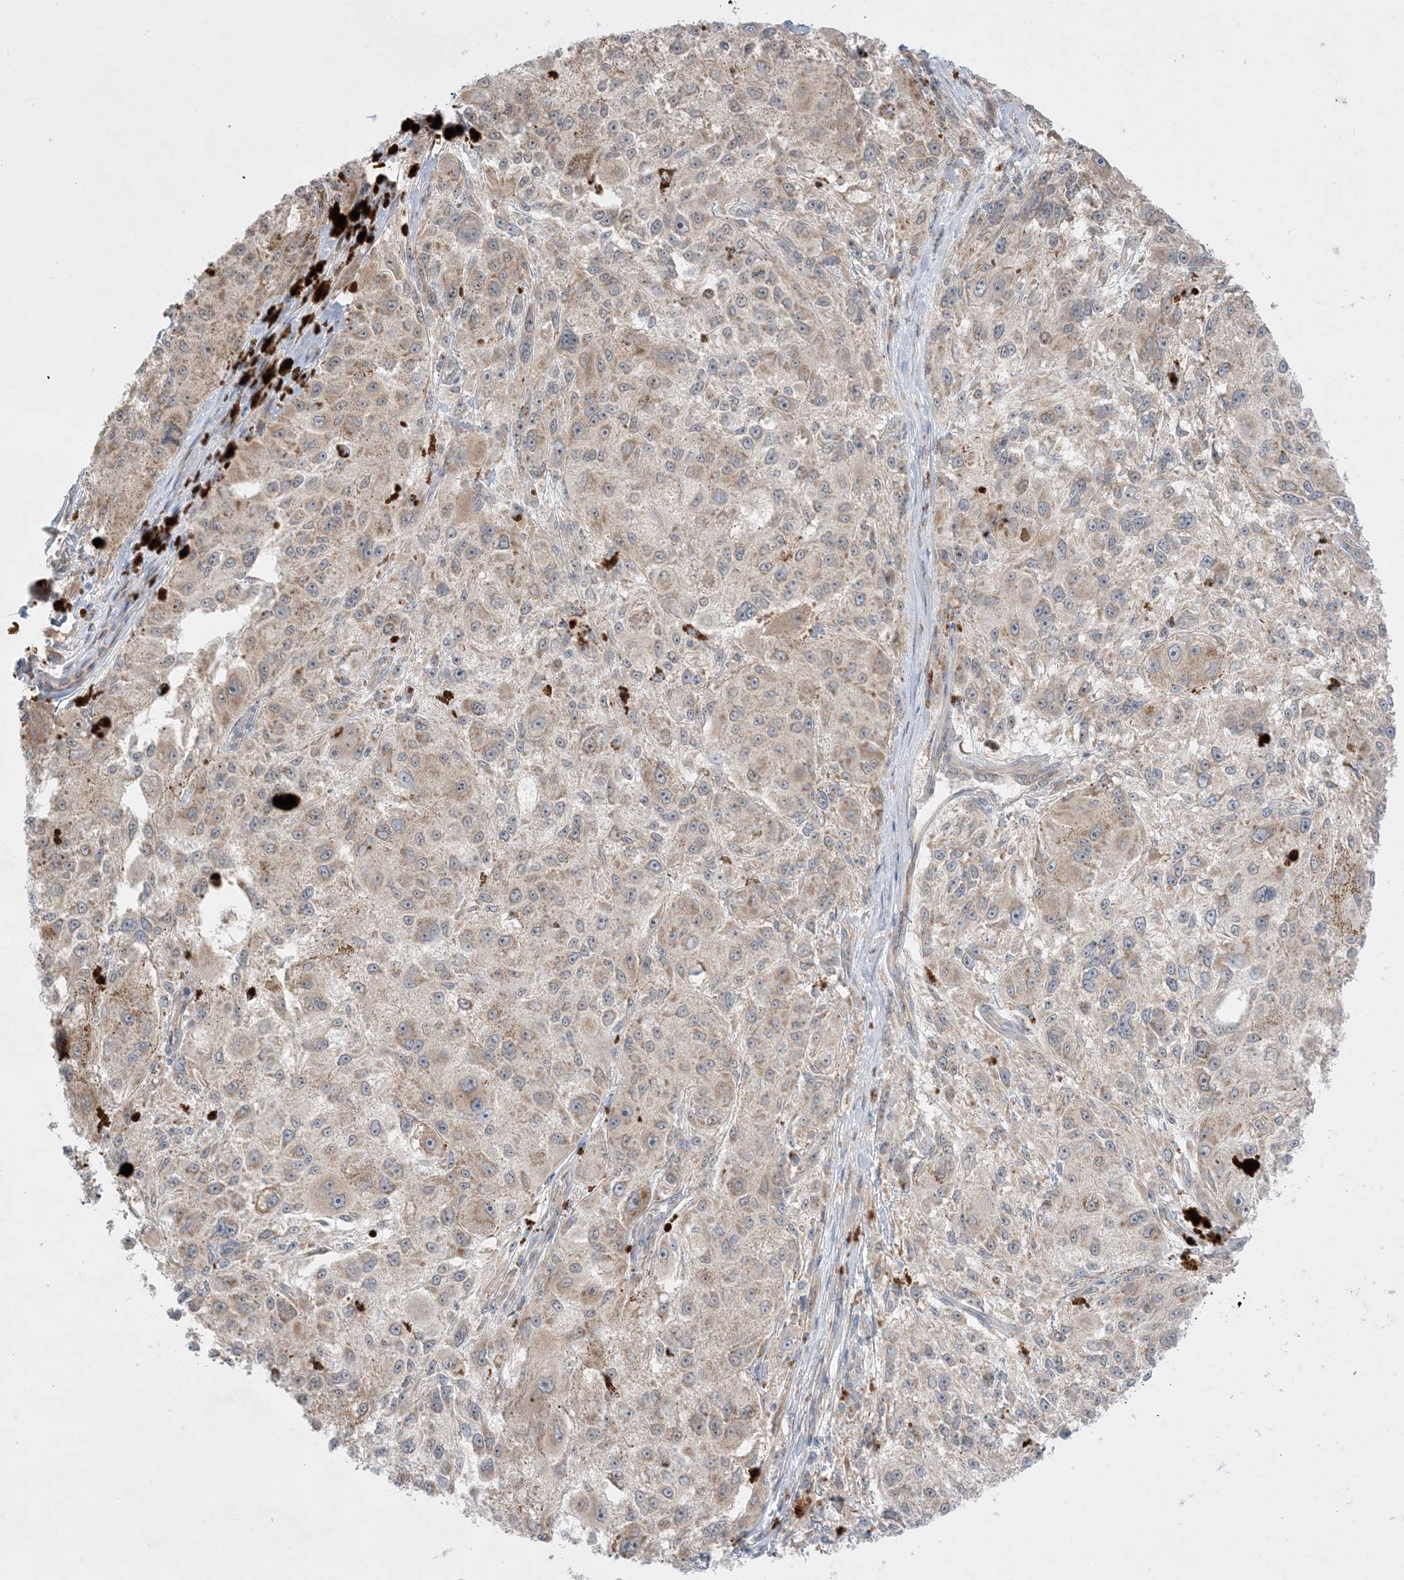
{"staining": {"intensity": "weak", "quantity": ">75%", "location": "cytoplasmic/membranous"}, "tissue": "melanoma", "cell_type": "Tumor cells", "image_type": "cancer", "snomed": [{"axis": "morphology", "description": "Necrosis, NOS"}, {"axis": "morphology", "description": "Malignant melanoma, NOS"}, {"axis": "topography", "description": "Skin"}], "caption": "Protein expression analysis of human malignant melanoma reveals weak cytoplasmic/membranous expression in about >75% of tumor cells.", "gene": "MMGT1", "patient": {"sex": "female", "age": 87}}